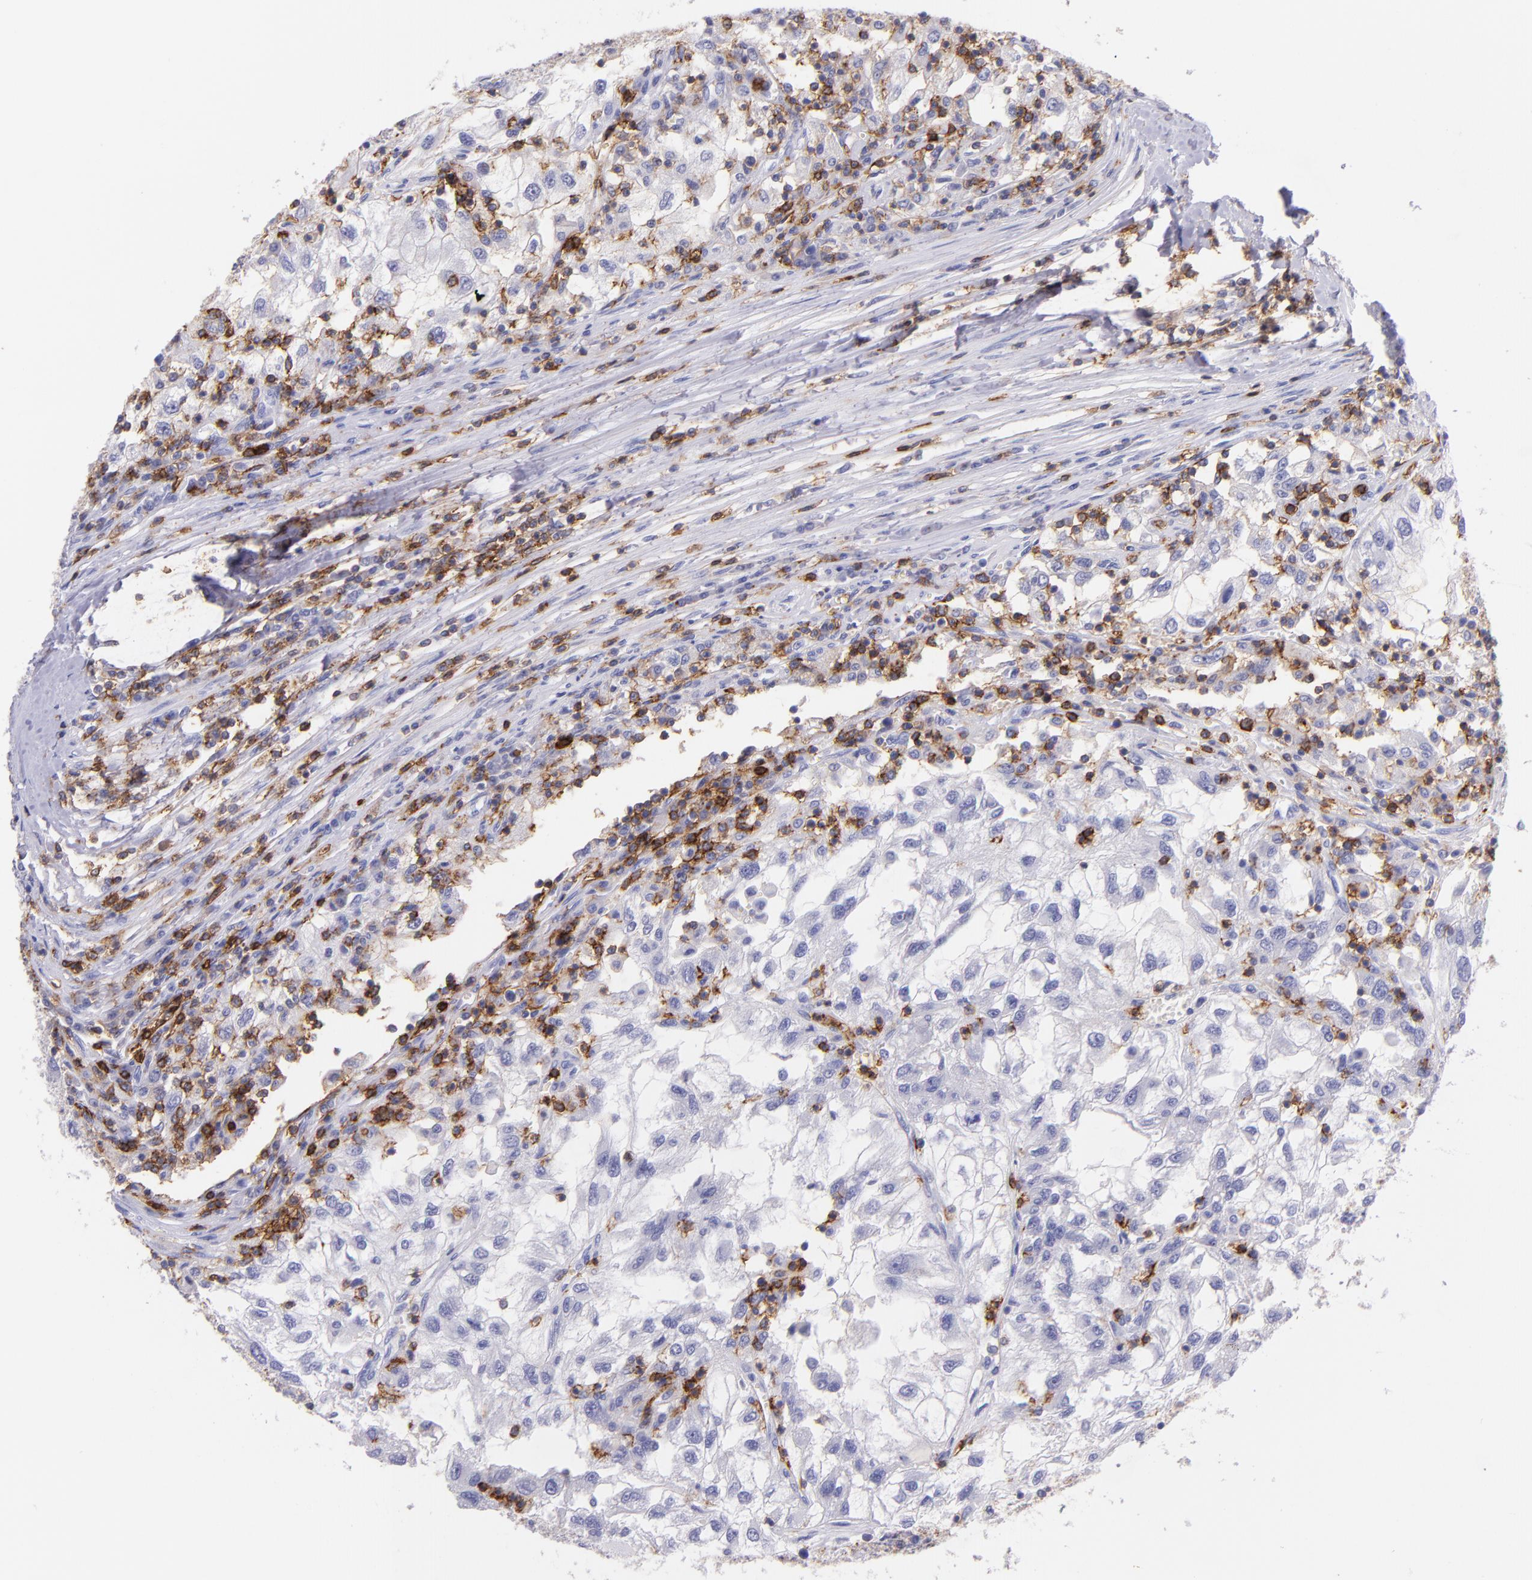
{"staining": {"intensity": "negative", "quantity": "none", "location": "none"}, "tissue": "renal cancer", "cell_type": "Tumor cells", "image_type": "cancer", "snomed": [{"axis": "morphology", "description": "Normal tissue, NOS"}, {"axis": "morphology", "description": "Adenocarcinoma, NOS"}, {"axis": "topography", "description": "Kidney"}], "caption": "High magnification brightfield microscopy of adenocarcinoma (renal) stained with DAB (3,3'-diaminobenzidine) (brown) and counterstained with hematoxylin (blue): tumor cells show no significant expression.", "gene": "SPN", "patient": {"sex": "male", "age": 71}}